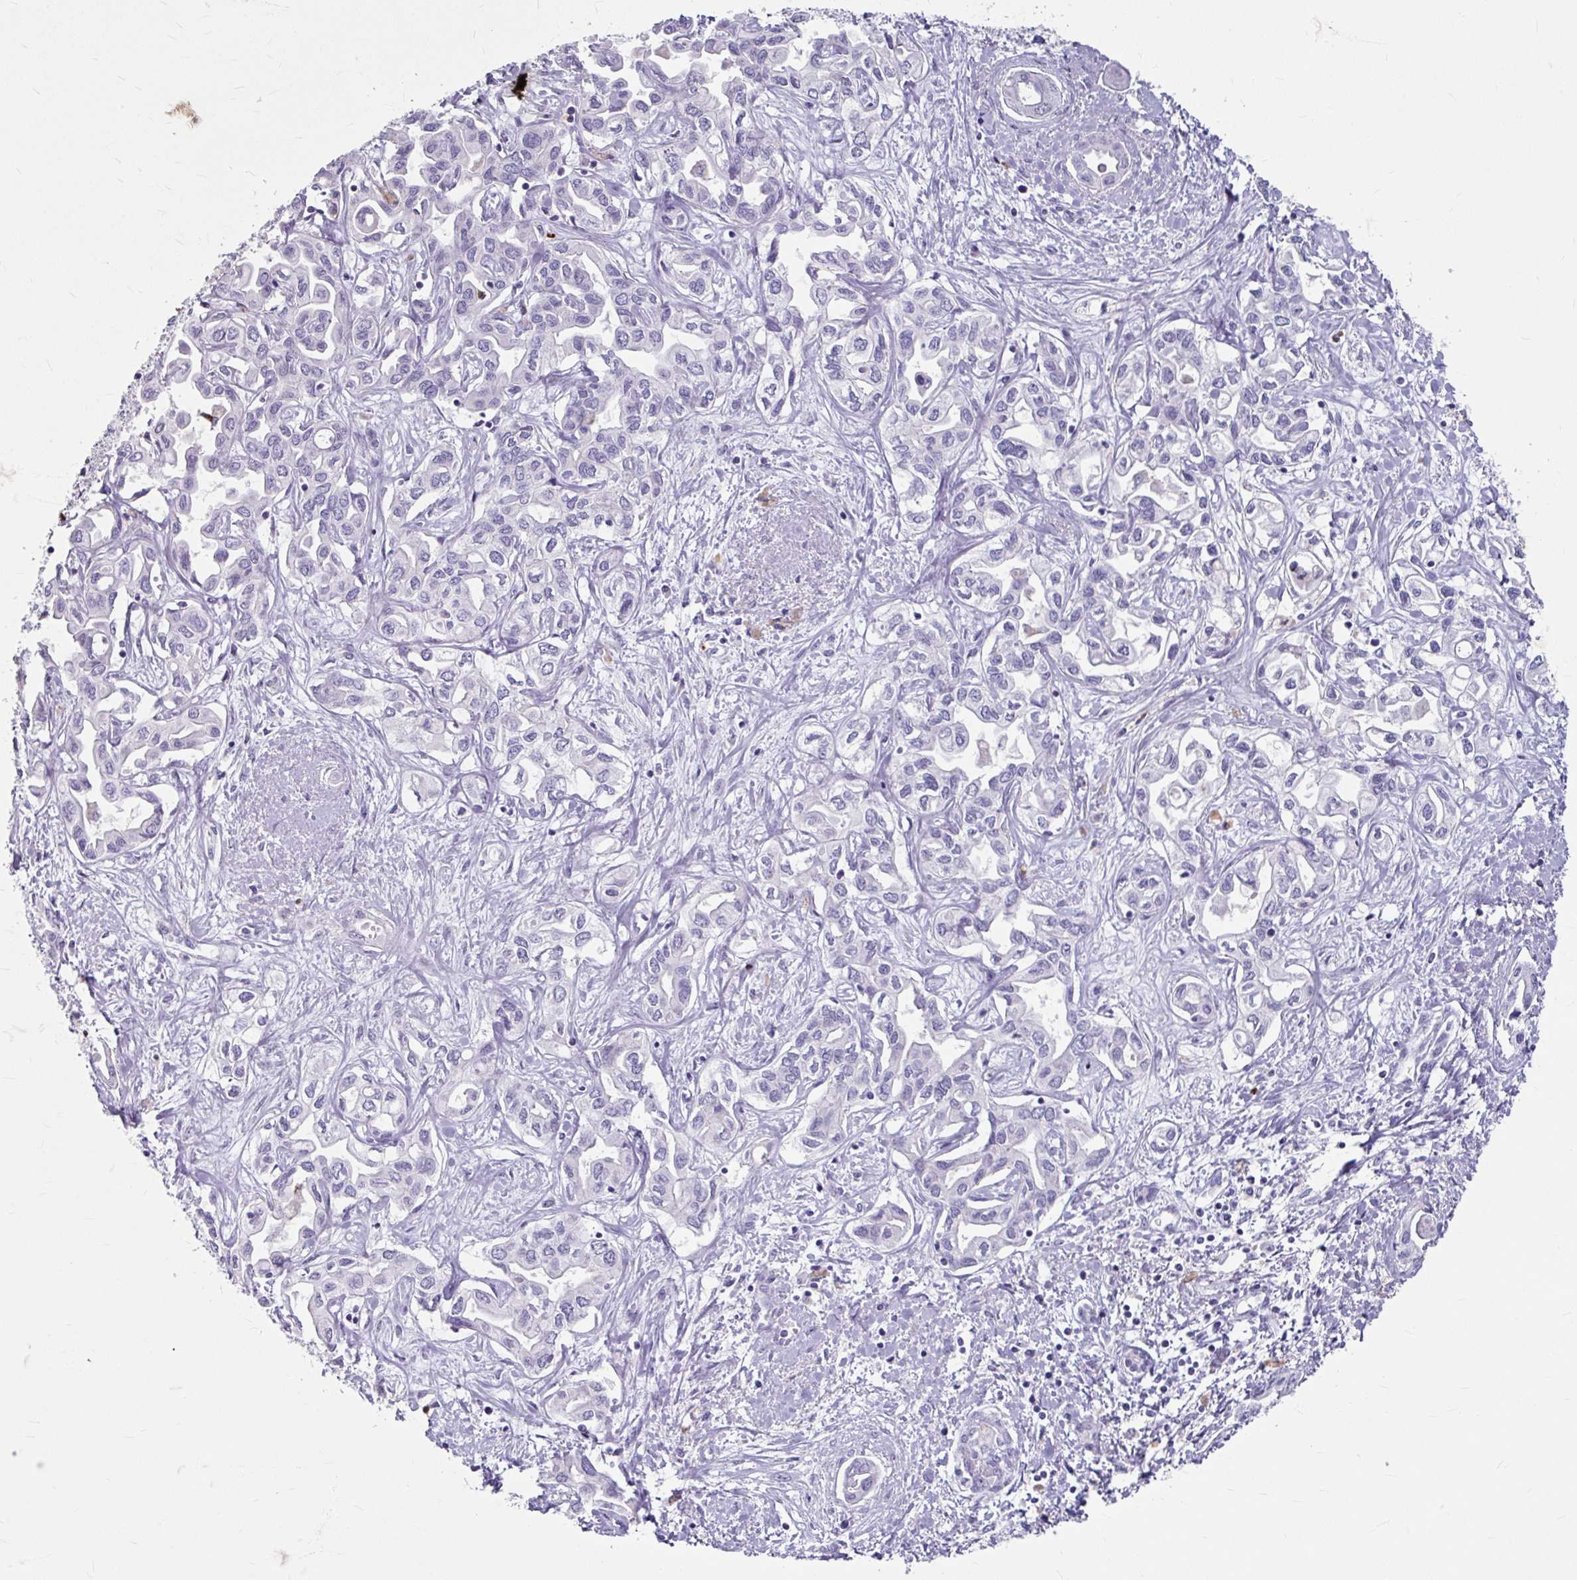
{"staining": {"intensity": "negative", "quantity": "none", "location": "none"}, "tissue": "liver cancer", "cell_type": "Tumor cells", "image_type": "cancer", "snomed": [{"axis": "morphology", "description": "Cholangiocarcinoma"}, {"axis": "topography", "description": "Liver"}], "caption": "Immunohistochemistry (IHC) of human liver cancer (cholangiocarcinoma) exhibits no staining in tumor cells.", "gene": "ANKRD1", "patient": {"sex": "female", "age": 64}}